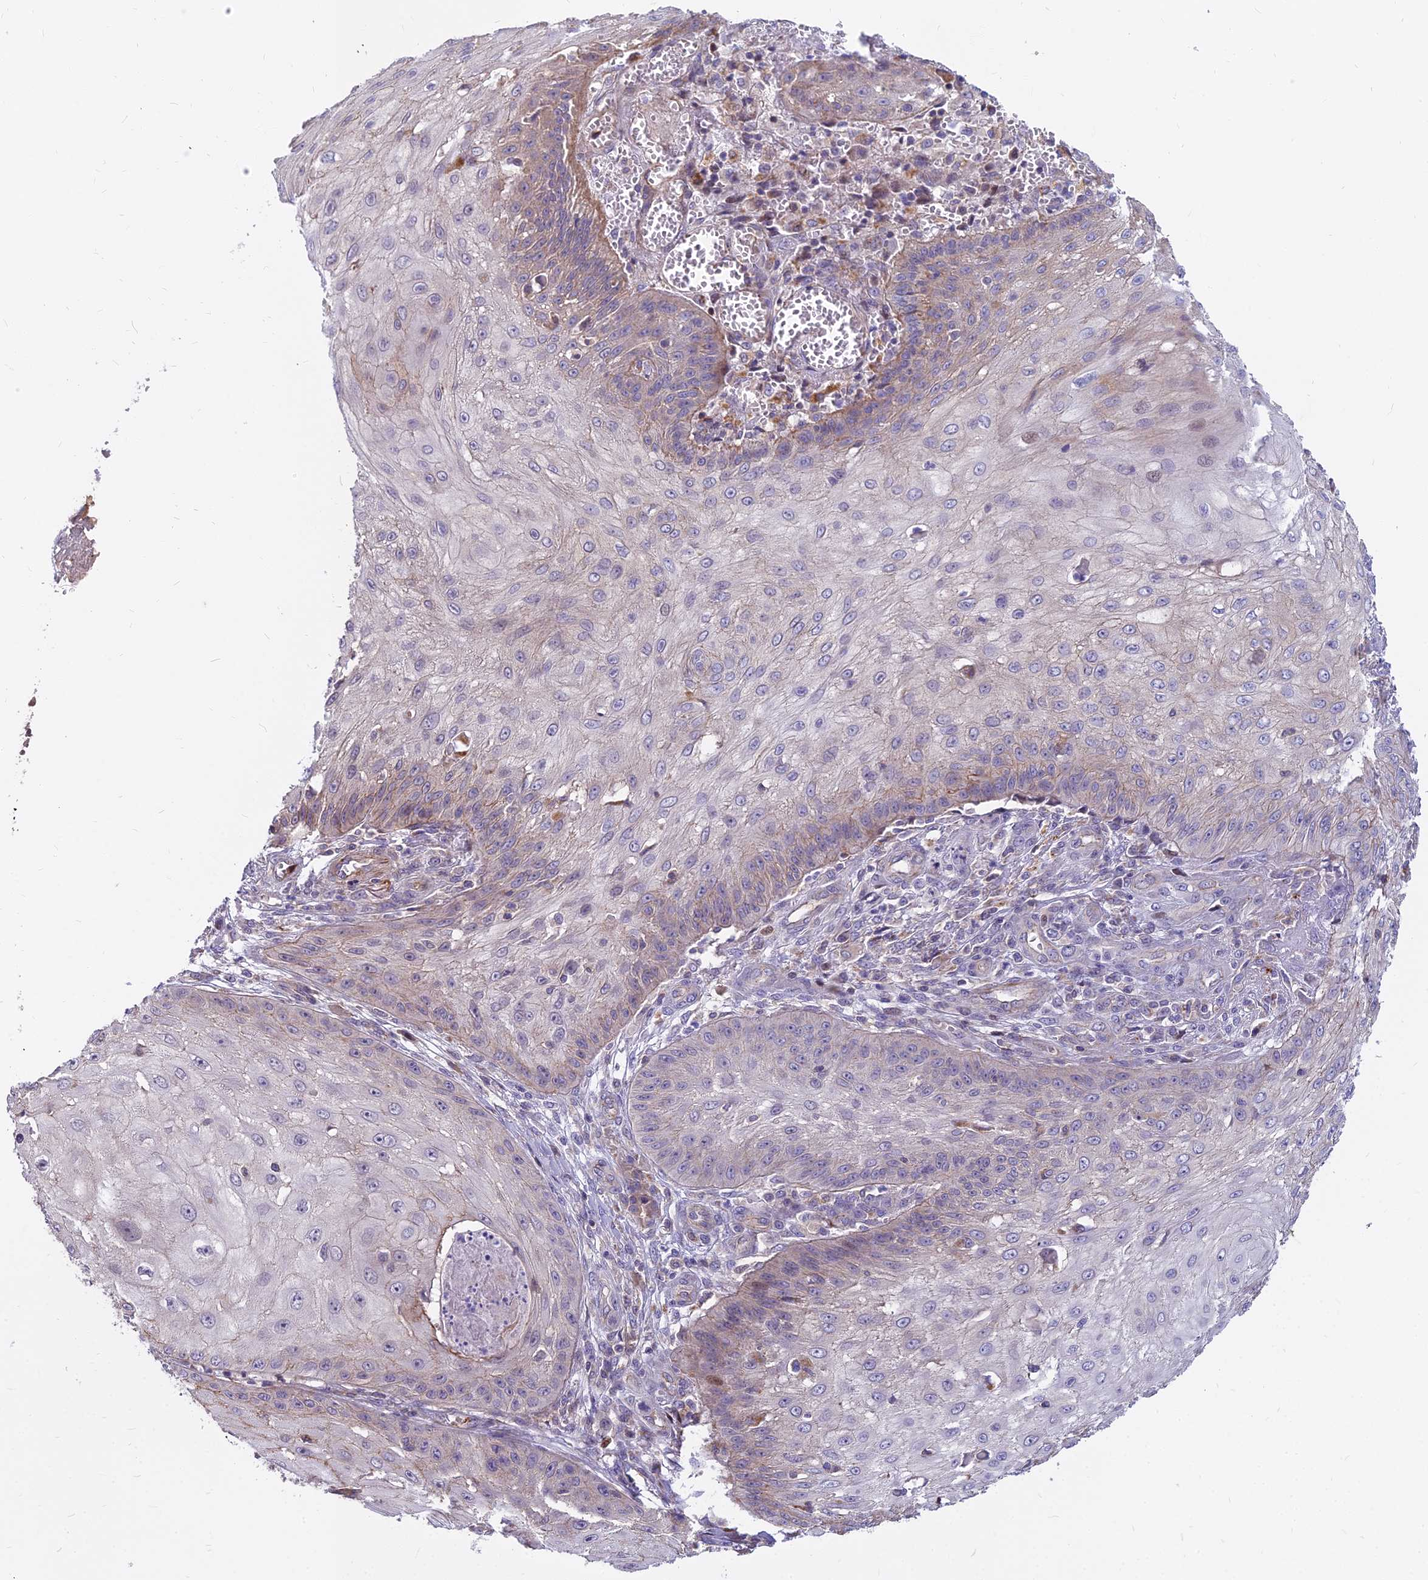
{"staining": {"intensity": "weak", "quantity": "<25%", "location": "cytoplasmic/membranous,nuclear"}, "tissue": "skin cancer", "cell_type": "Tumor cells", "image_type": "cancer", "snomed": [{"axis": "morphology", "description": "Squamous cell carcinoma, NOS"}, {"axis": "topography", "description": "Skin"}], "caption": "This micrograph is of skin cancer (squamous cell carcinoma) stained with immunohistochemistry to label a protein in brown with the nuclei are counter-stained blue. There is no staining in tumor cells. The staining was performed using DAB to visualize the protein expression in brown, while the nuclei were stained in blue with hematoxylin (Magnification: 20x).", "gene": "GLYATL3", "patient": {"sex": "male", "age": 70}}